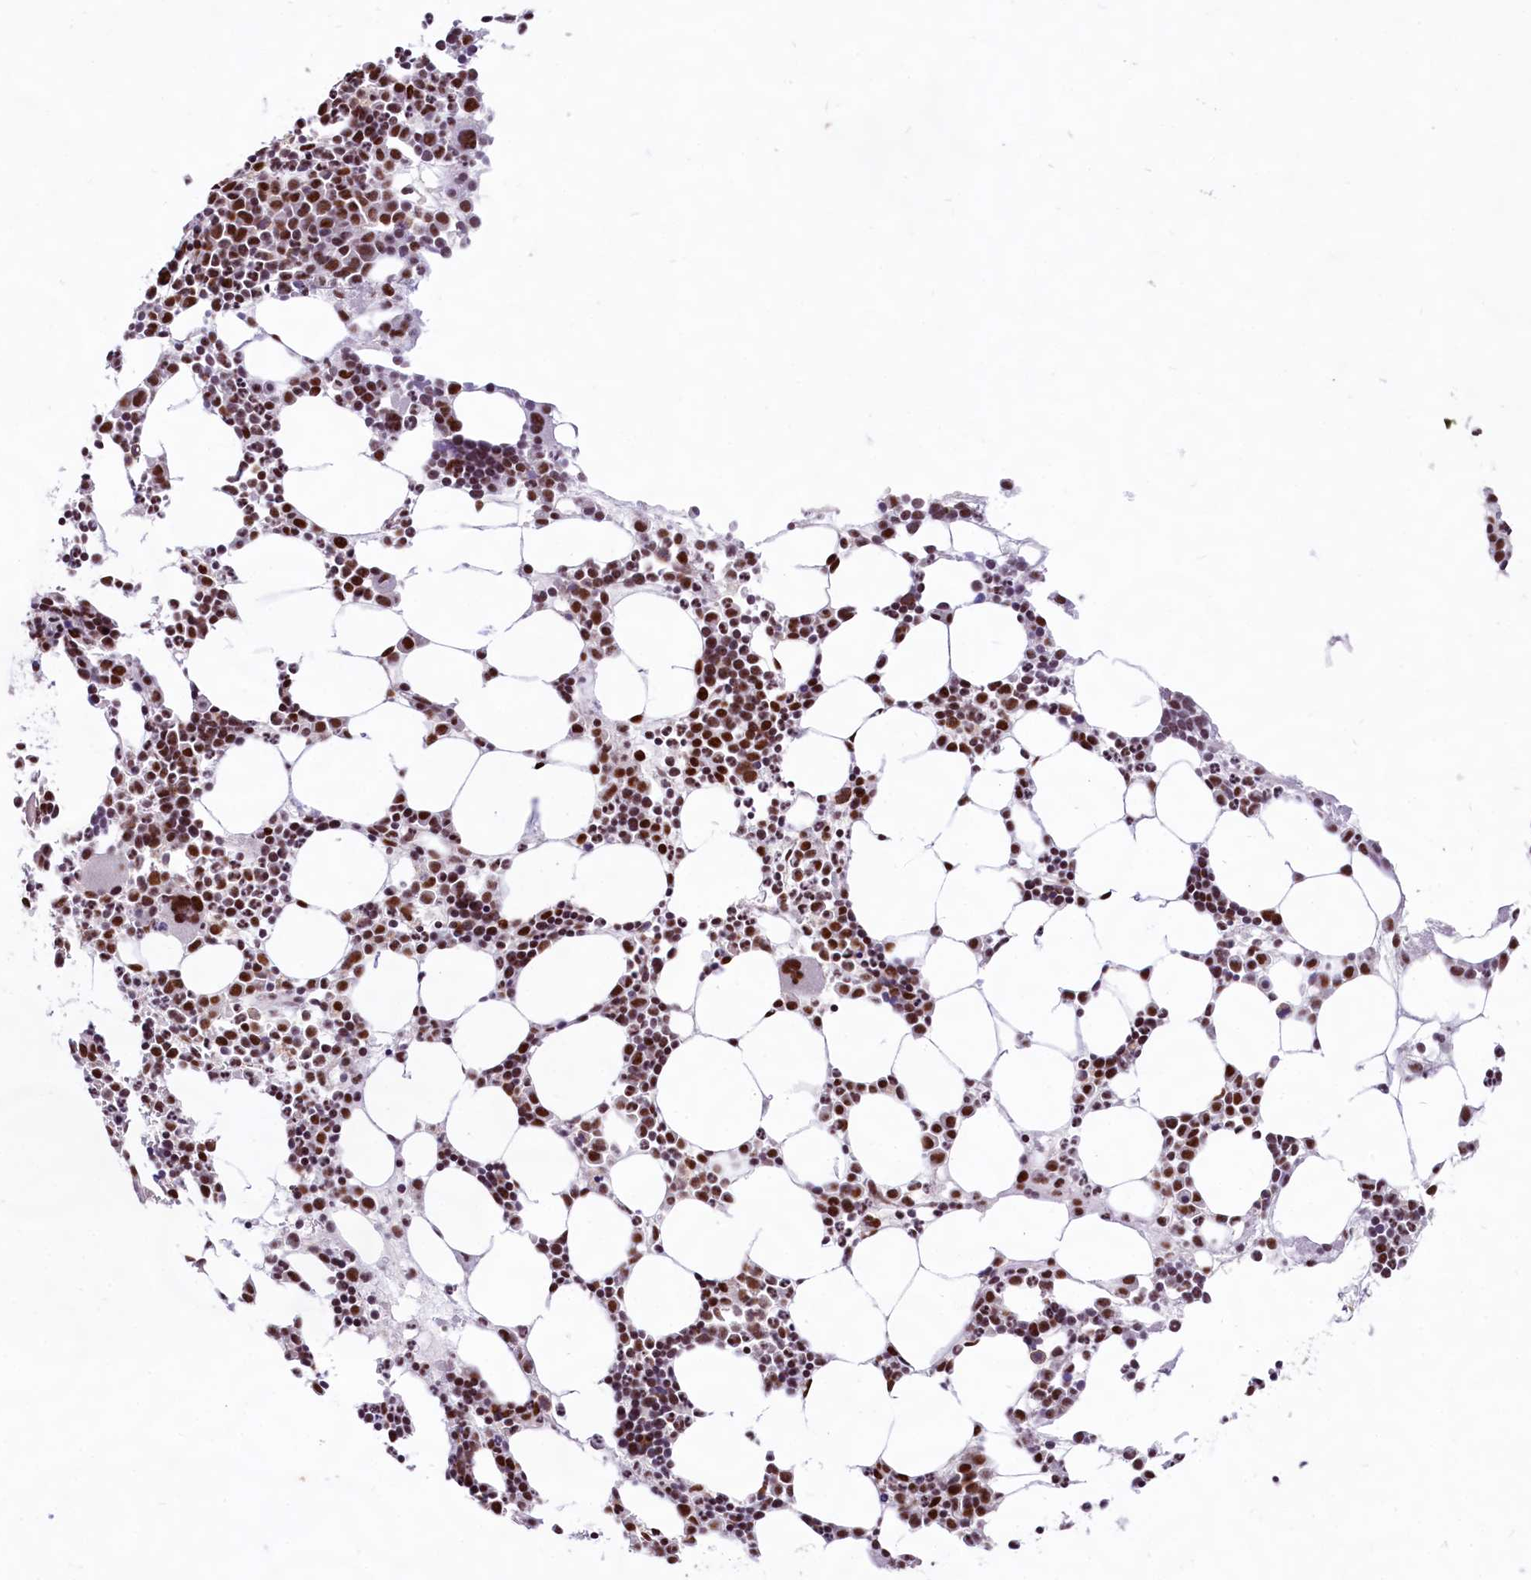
{"staining": {"intensity": "strong", "quantity": ">75%", "location": "nuclear"}, "tissue": "bone marrow", "cell_type": "Hematopoietic cells", "image_type": "normal", "snomed": [{"axis": "morphology", "description": "Normal tissue, NOS"}, {"axis": "topography", "description": "Bone marrow"}], "caption": "IHC (DAB) staining of benign human bone marrow displays strong nuclear protein positivity in about >75% of hematopoietic cells.", "gene": "HIRA", "patient": {"sex": "female", "age": 89}}